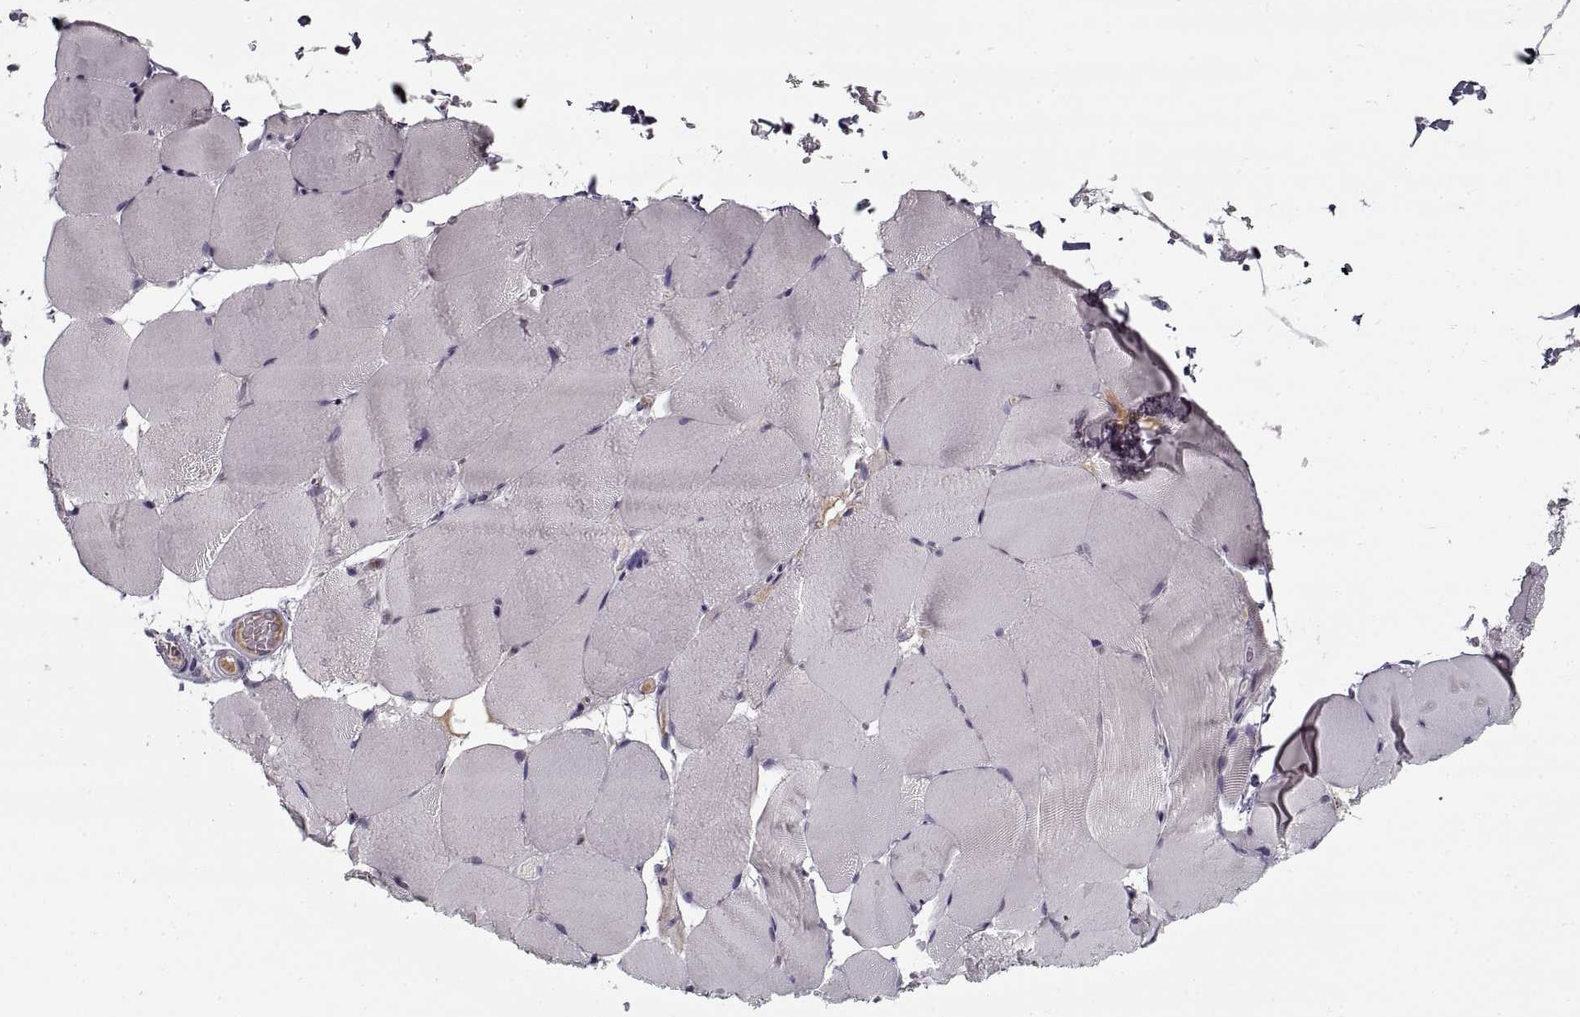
{"staining": {"intensity": "negative", "quantity": "none", "location": "none"}, "tissue": "skeletal muscle", "cell_type": "Myocytes", "image_type": "normal", "snomed": [{"axis": "morphology", "description": "Normal tissue, NOS"}, {"axis": "topography", "description": "Skeletal muscle"}], "caption": "Myocytes are negative for brown protein staining in unremarkable skeletal muscle. (DAB (3,3'-diaminobenzidine) immunohistochemistry visualized using brightfield microscopy, high magnification).", "gene": "GAD2", "patient": {"sex": "female", "age": 37}}